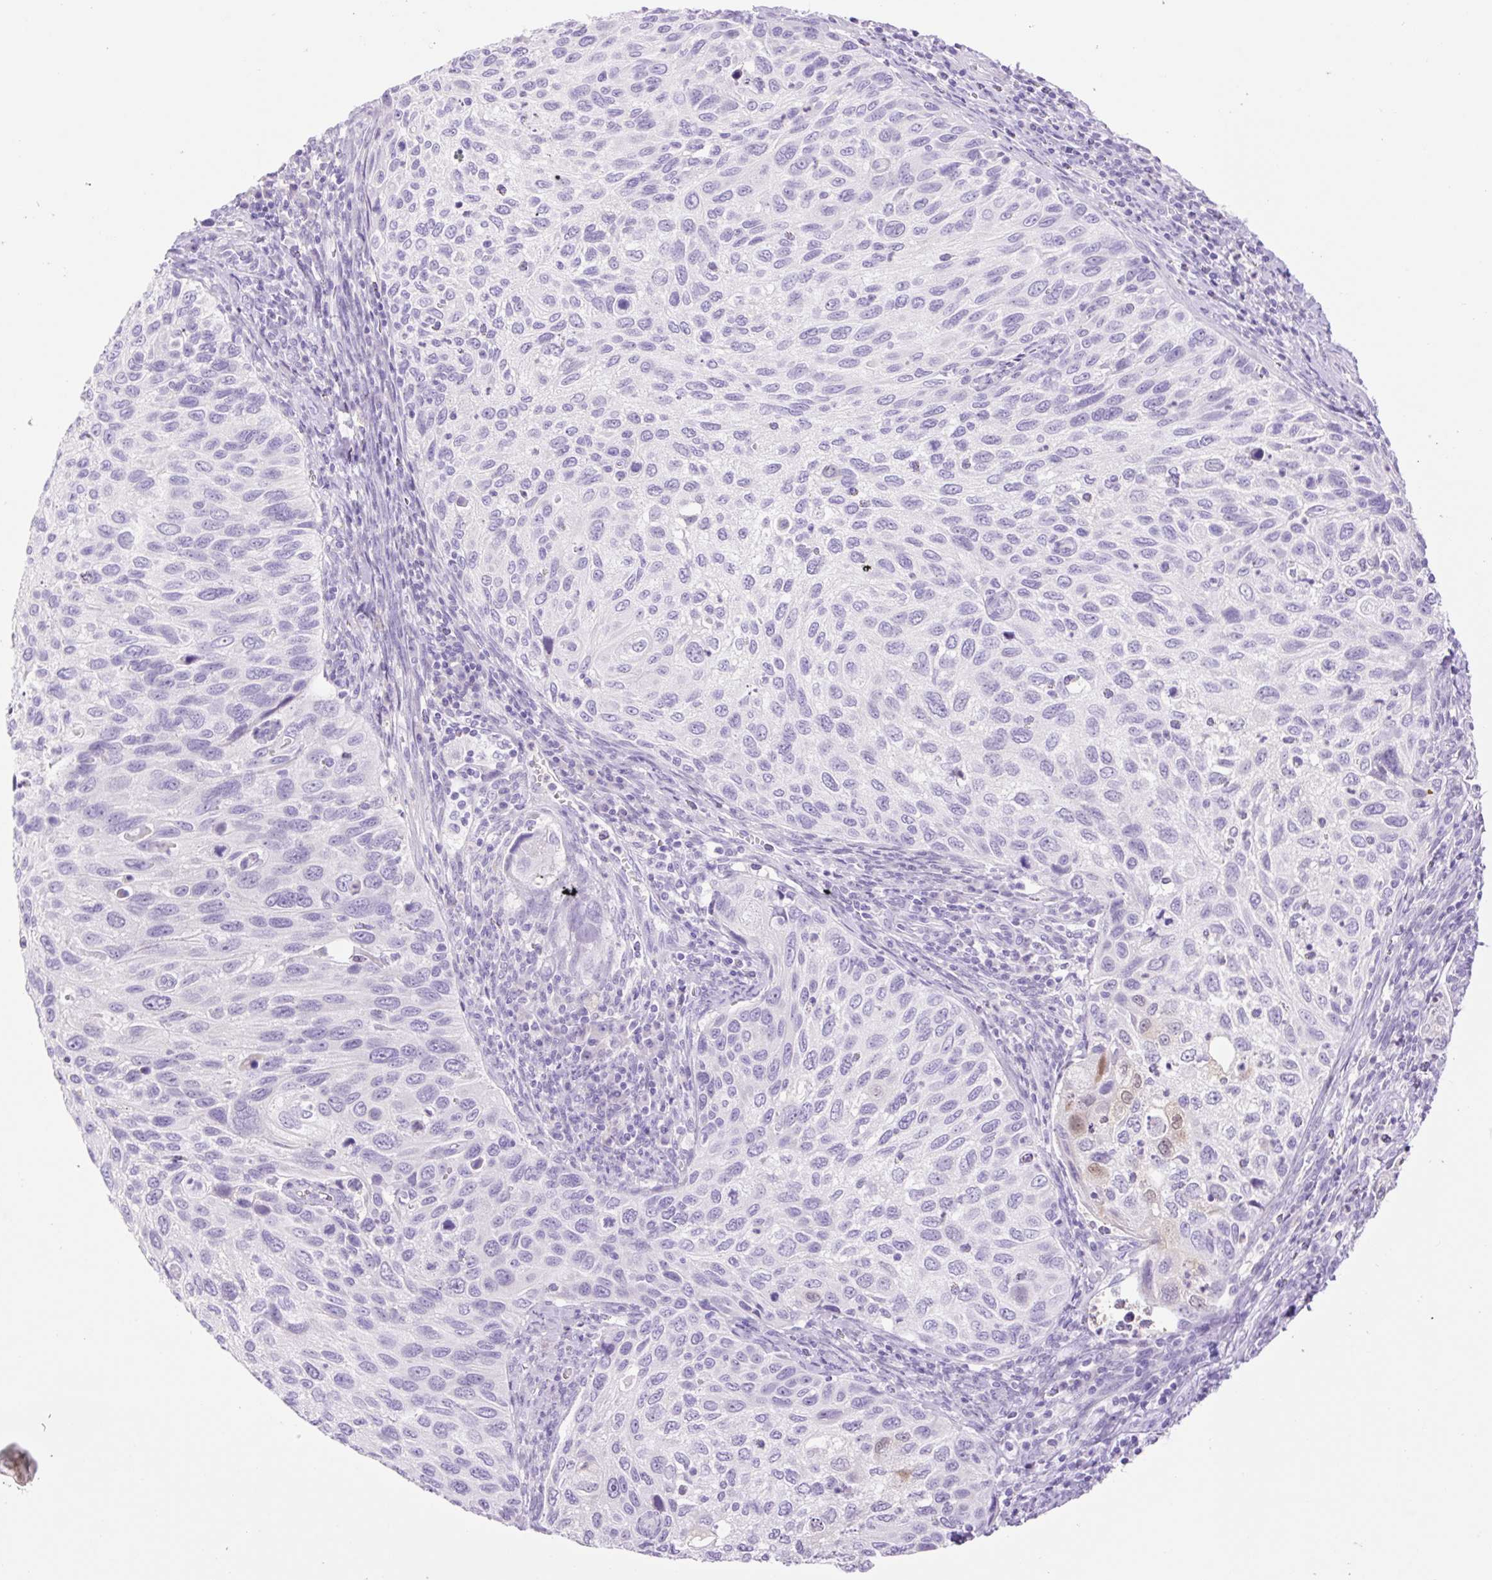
{"staining": {"intensity": "negative", "quantity": "none", "location": "none"}, "tissue": "cervical cancer", "cell_type": "Tumor cells", "image_type": "cancer", "snomed": [{"axis": "morphology", "description": "Squamous cell carcinoma, NOS"}, {"axis": "topography", "description": "Cervix"}], "caption": "High power microscopy micrograph of an immunohistochemistry (IHC) histopathology image of cervical squamous cell carcinoma, revealing no significant expression in tumor cells.", "gene": "SLC25A40", "patient": {"sex": "female", "age": 70}}